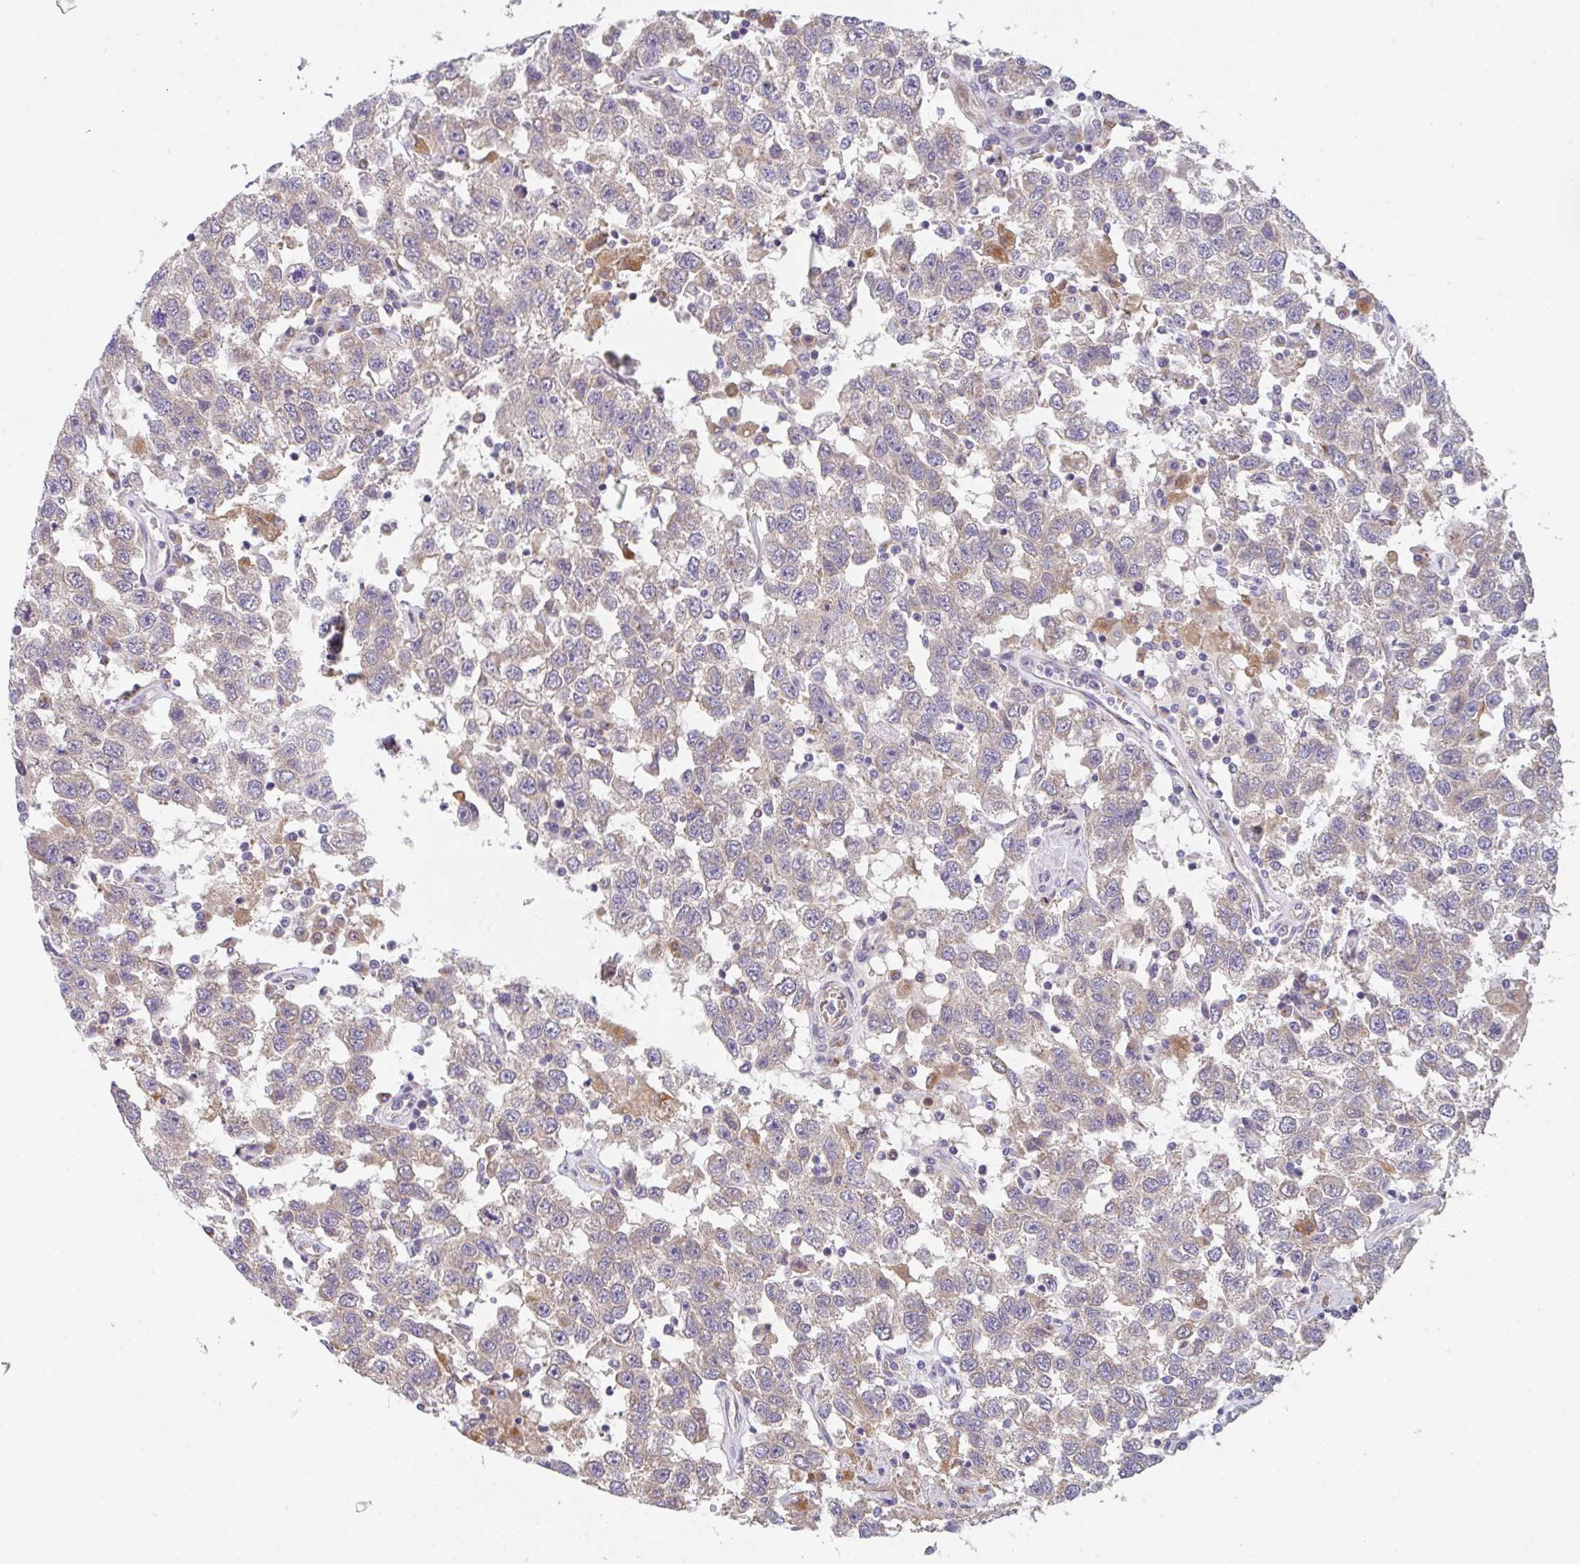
{"staining": {"intensity": "weak", "quantity": "<25%", "location": "cytoplasmic/membranous"}, "tissue": "testis cancer", "cell_type": "Tumor cells", "image_type": "cancer", "snomed": [{"axis": "morphology", "description": "Seminoma, NOS"}, {"axis": "topography", "description": "Testis"}], "caption": "An IHC micrograph of seminoma (testis) is shown. There is no staining in tumor cells of seminoma (testis).", "gene": "TSPAN31", "patient": {"sex": "male", "age": 41}}